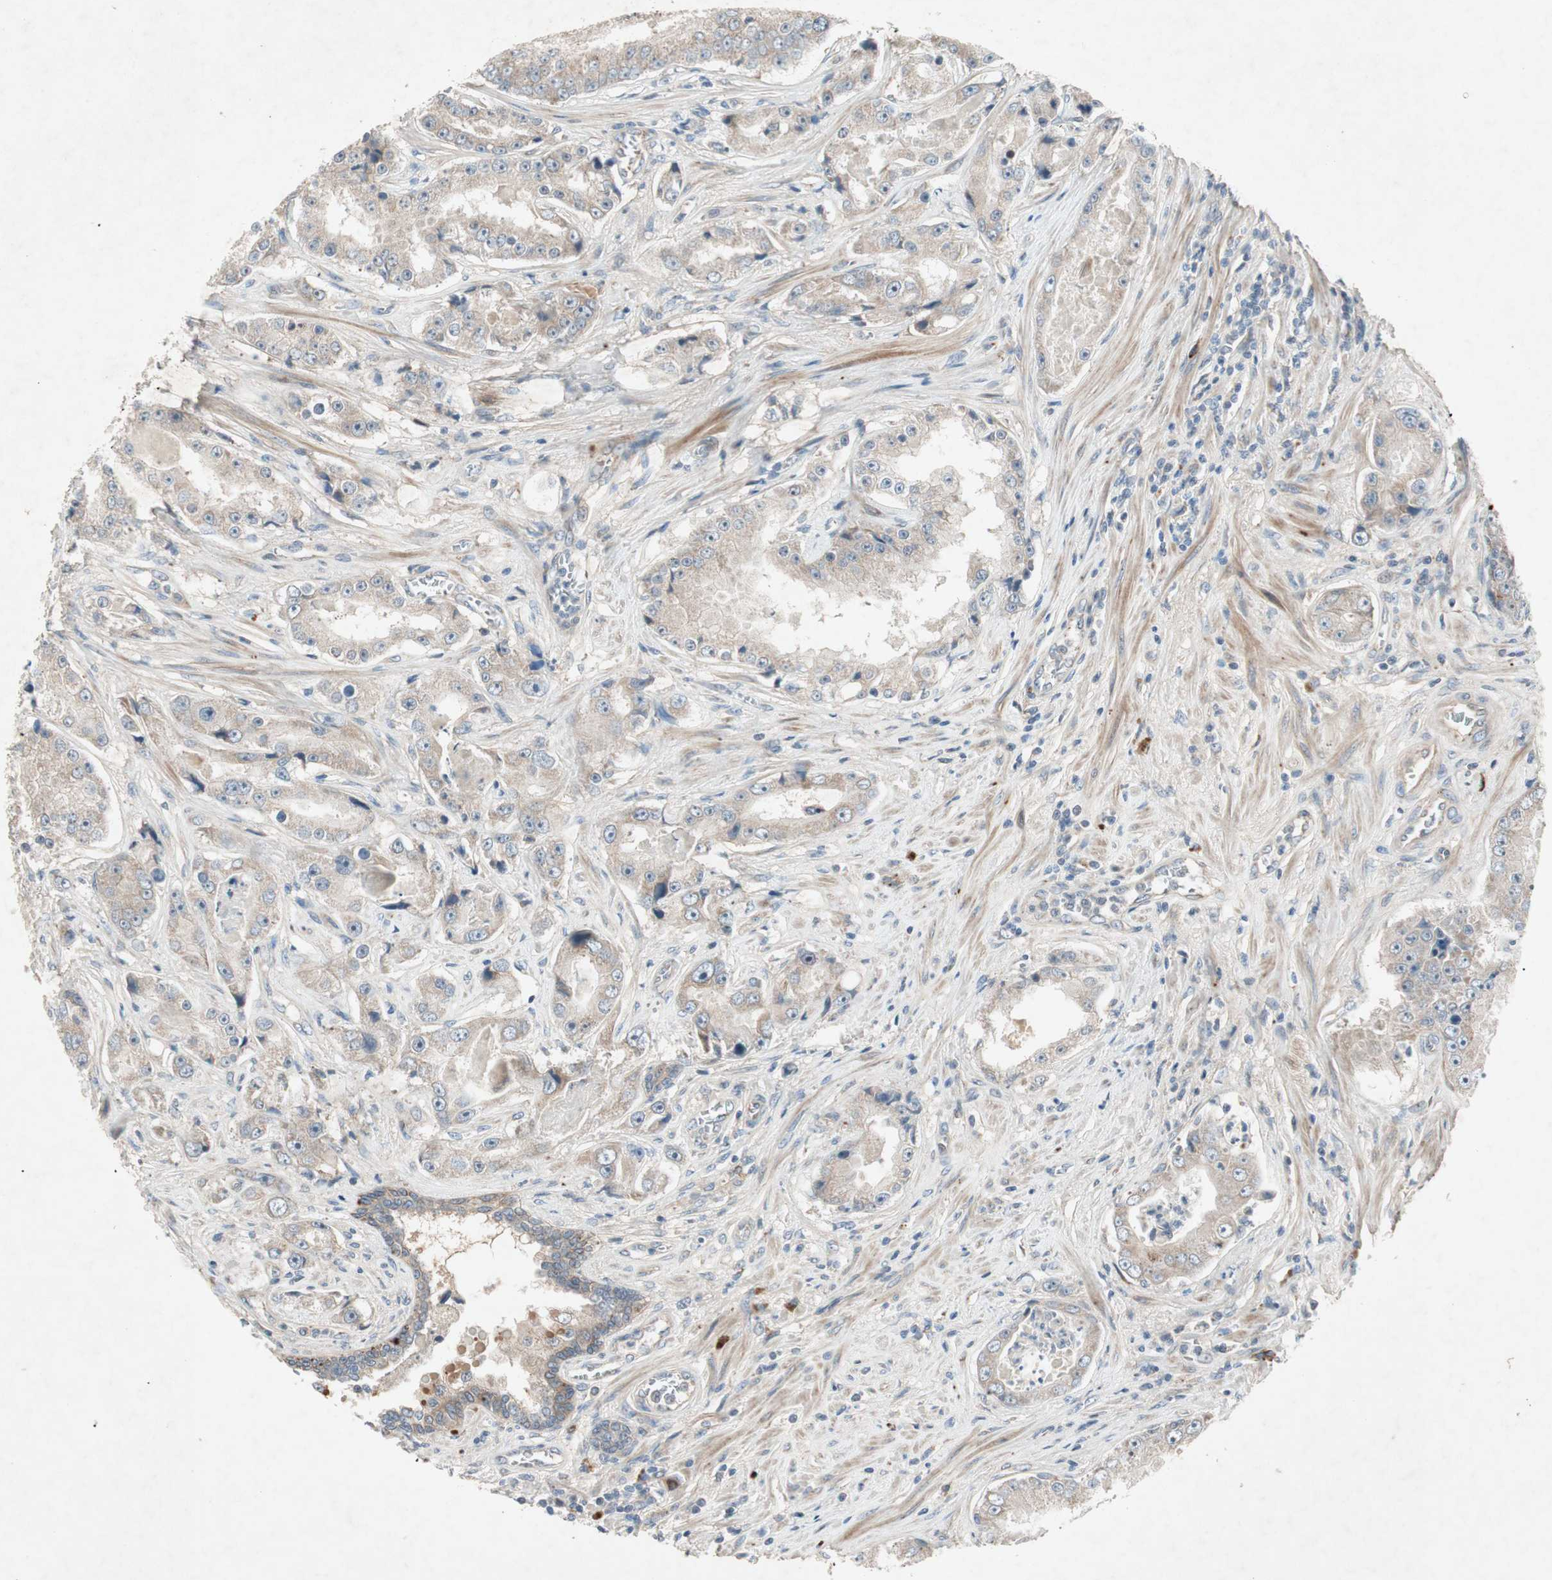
{"staining": {"intensity": "weak", "quantity": ">75%", "location": "cytoplasmic/membranous"}, "tissue": "prostate cancer", "cell_type": "Tumor cells", "image_type": "cancer", "snomed": [{"axis": "morphology", "description": "Adenocarcinoma, High grade"}, {"axis": "topography", "description": "Prostate"}], "caption": "An immunohistochemistry (IHC) micrograph of neoplastic tissue is shown. Protein staining in brown highlights weak cytoplasmic/membranous positivity in prostate high-grade adenocarcinoma within tumor cells.", "gene": "APOO", "patient": {"sex": "male", "age": 73}}